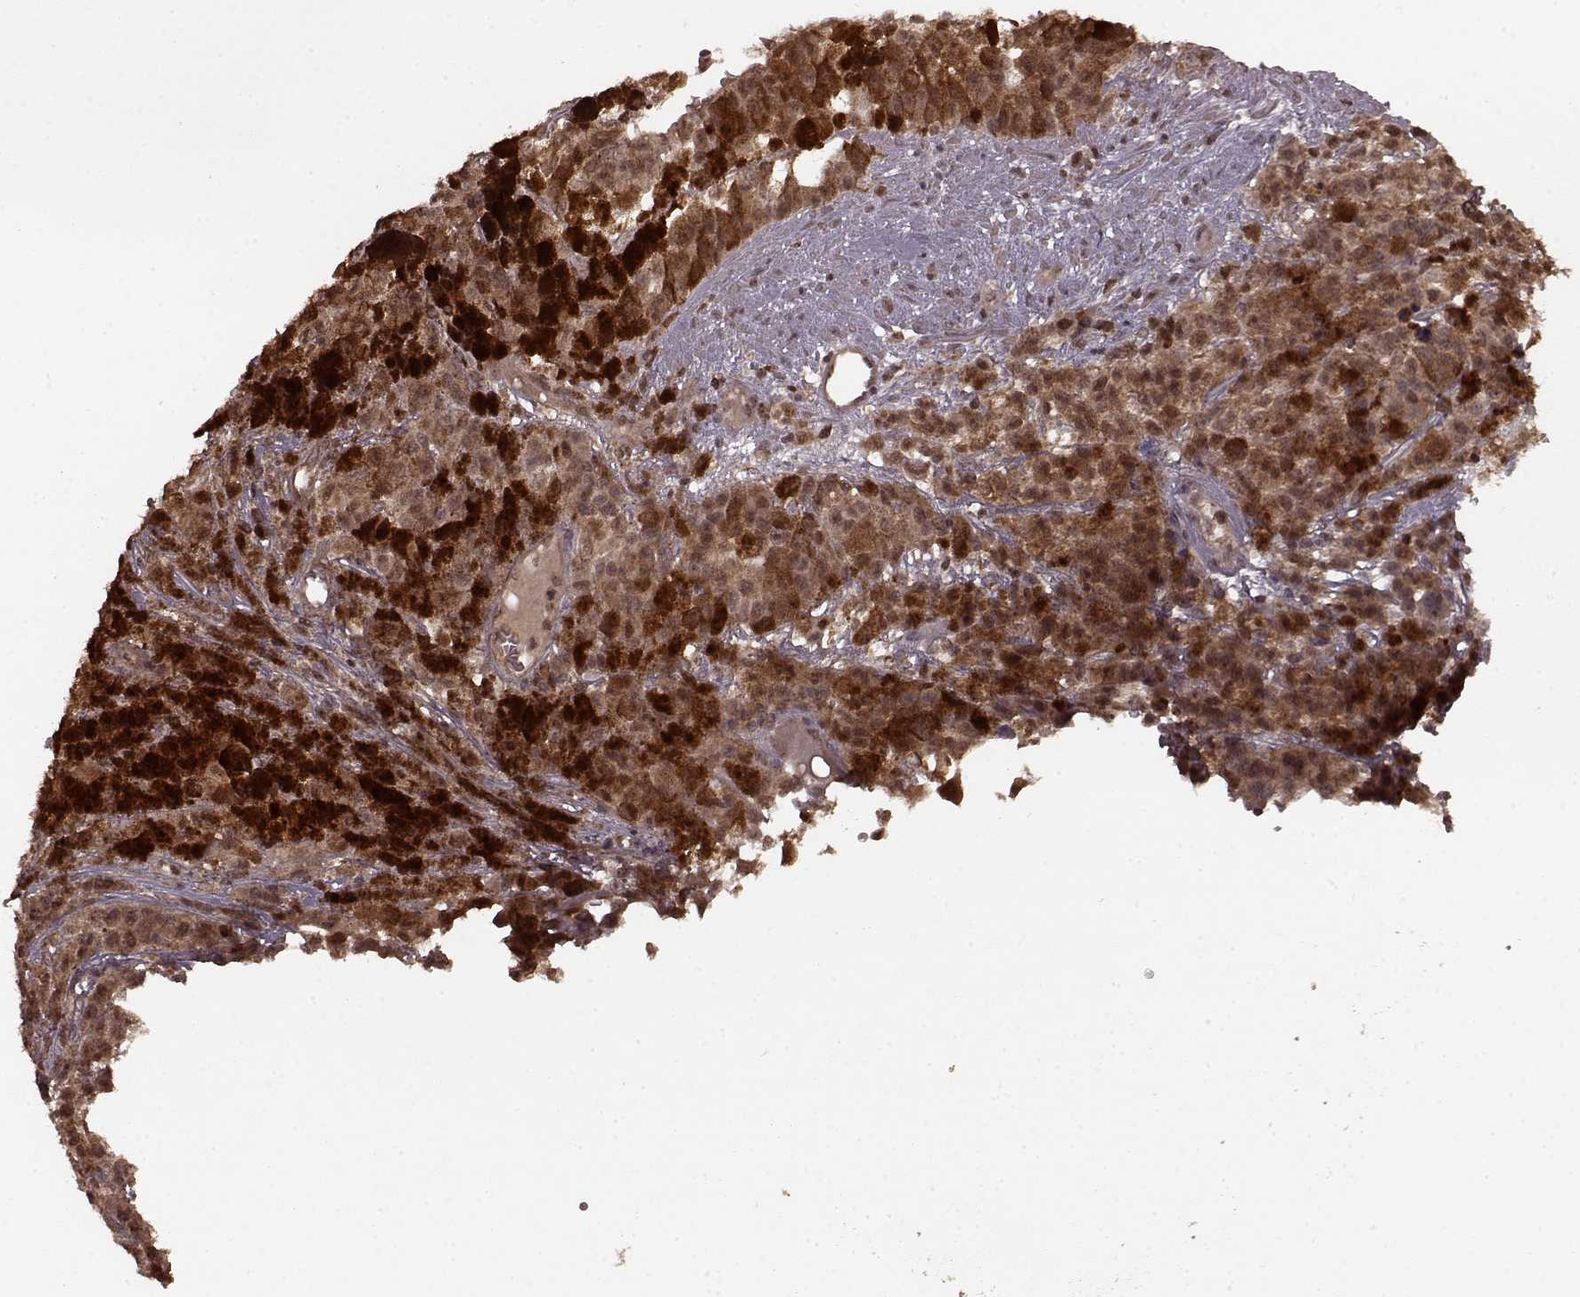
{"staining": {"intensity": "moderate", "quantity": ">75%", "location": "cytoplasmic/membranous,nuclear"}, "tissue": "melanoma", "cell_type": "Tumor cells", "image_type": "cancer", "snomed": [{"axis": "morphology", "description": "Malignant melanoma, NOS"}, {"axis": "topography", "description": "Skin"}], "caption": "Moderate cytoplasmic/membranous and nuclear expression is present in about >75% of tumor cells in malignant melanoma.", "gene": "GSS", "patient": {"sex": "female", "age": 58}}